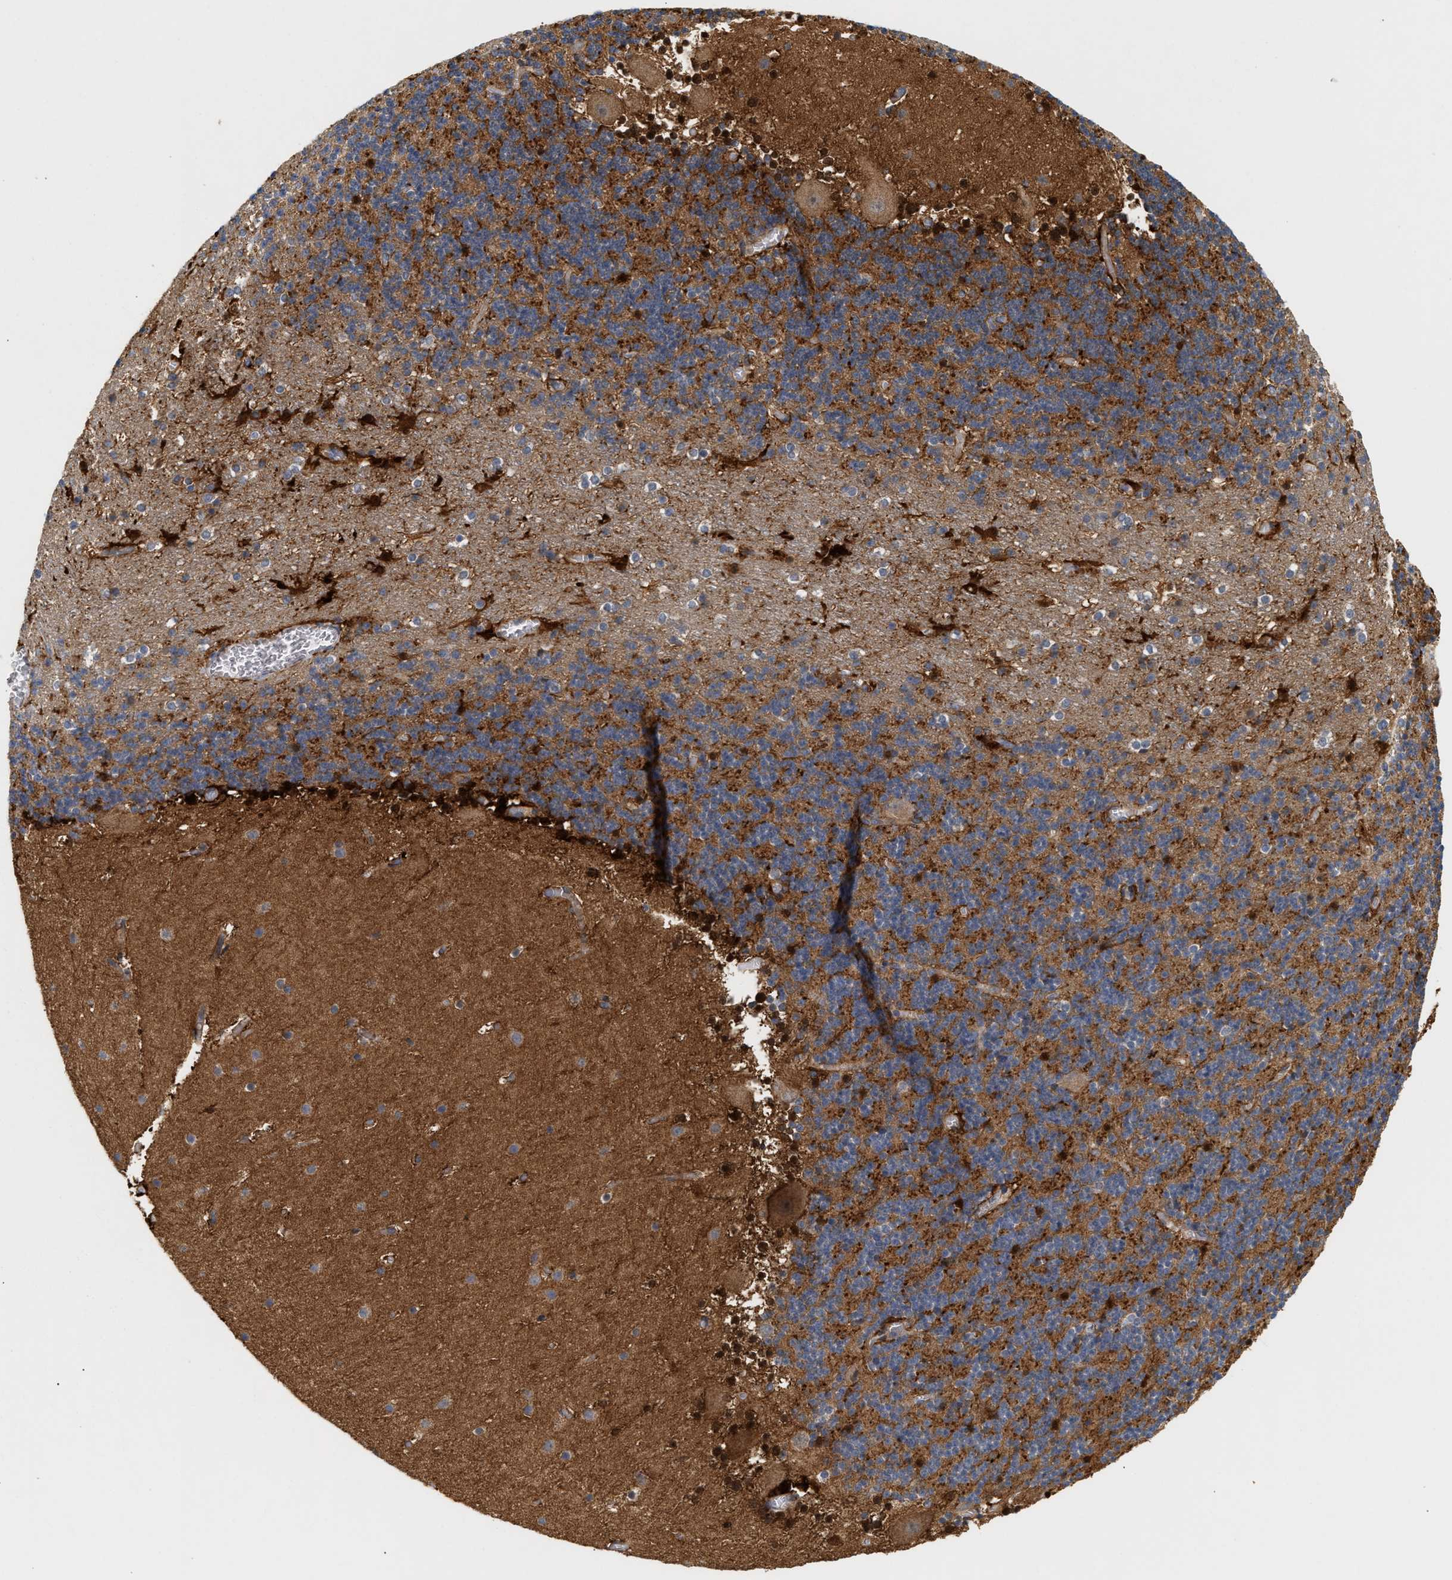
{"staining": {"intensity": "strong", "quantity": ">75%", "location": "cytoplasmic/membranous"}, "tissue": "cerebellum", "cell_type": "Cells in granular layer", "image_type": "normal", "snomed": [{"axis": "morphology", "description": "Normal tissue, NOS"}, {"axis": "topography", "description": "Cerebellum"}], "caption": "Cerebellum stained with a brown dye displays strong cytoplasmic/membranous positive expression in about >75% of cells in granular layer.", "gene": "PLCD1", "patient": {"sex": "male", "age": 45}}